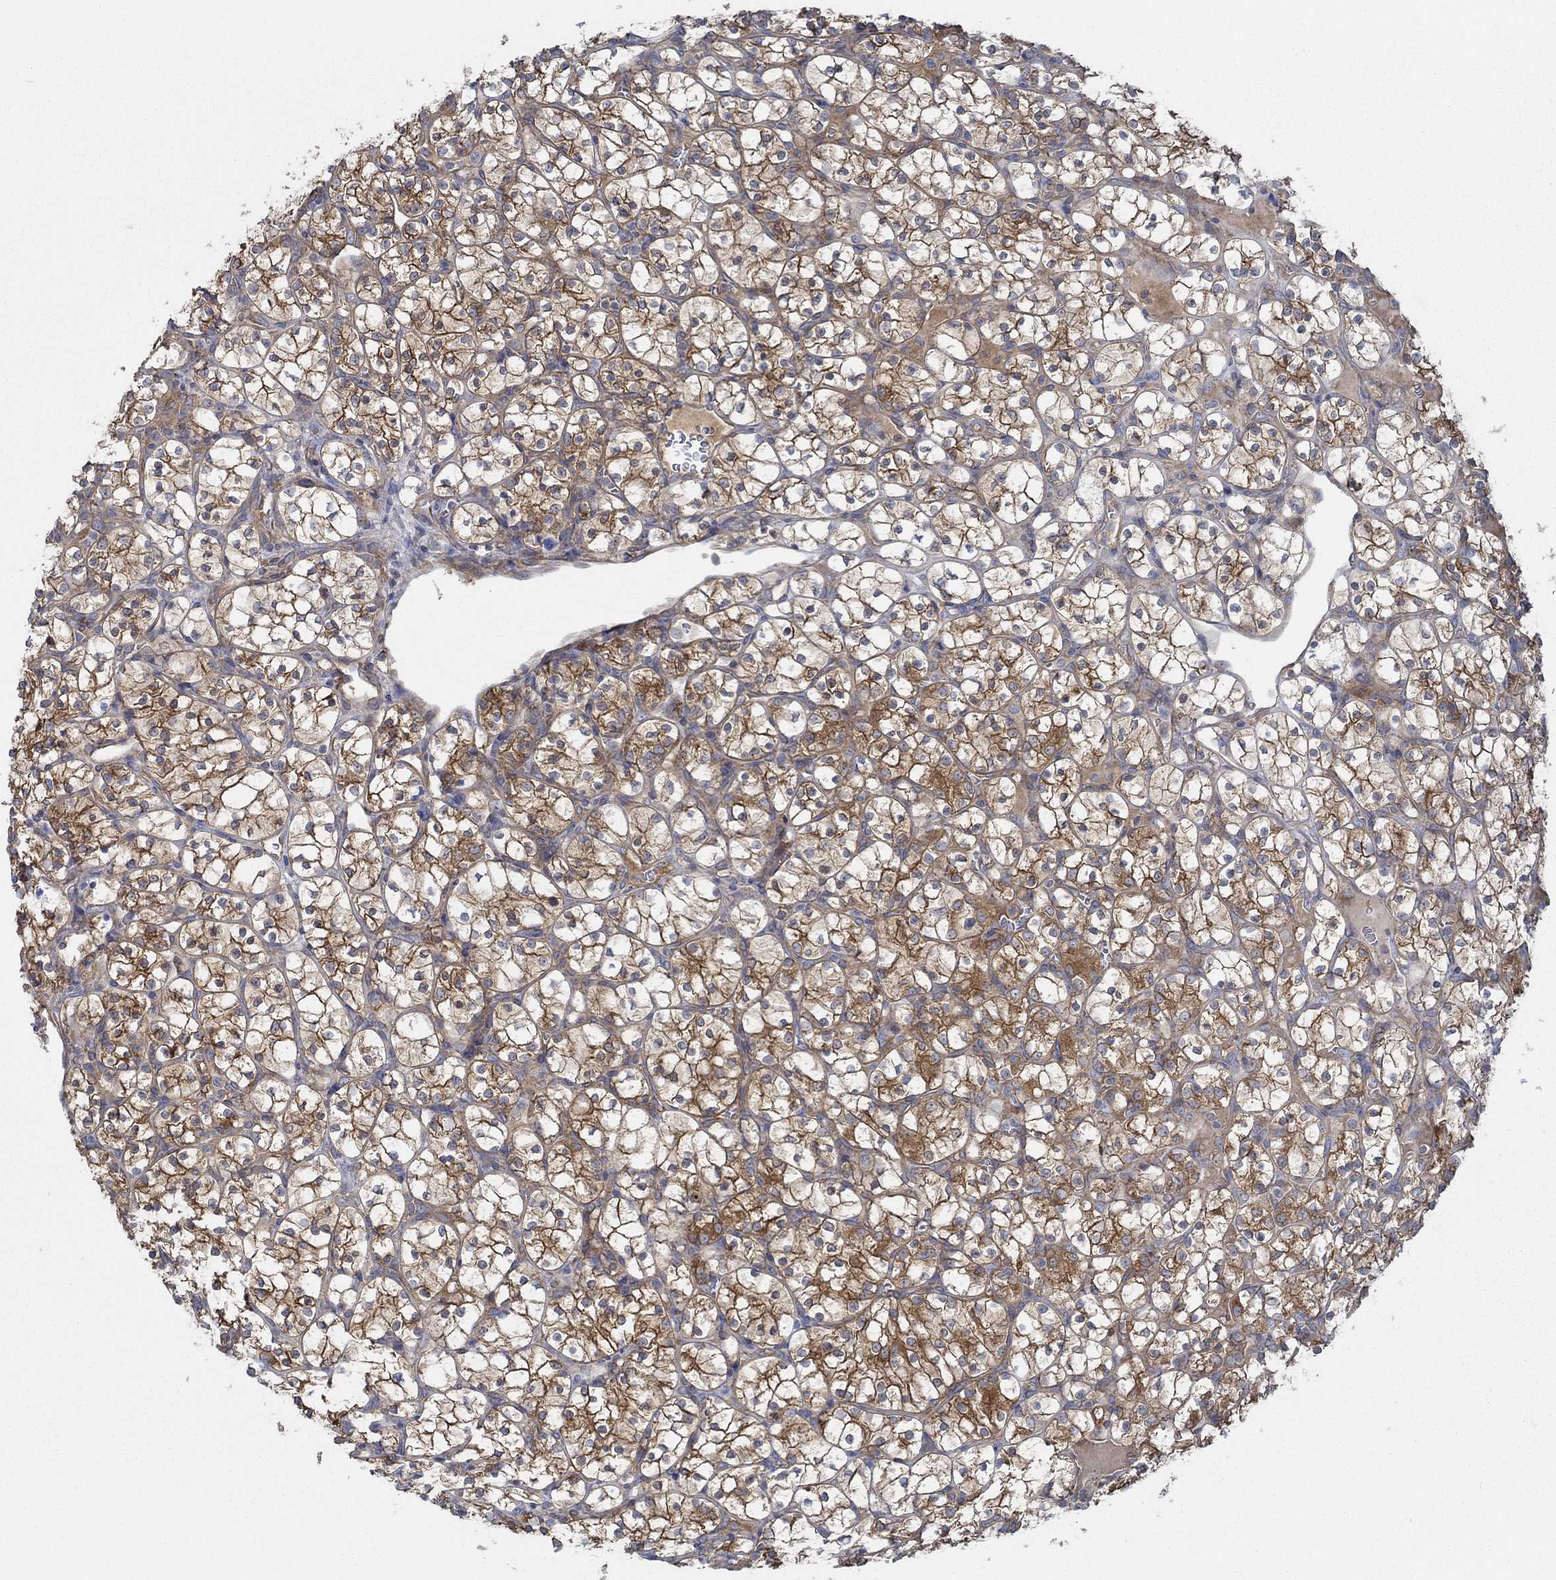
{"staining": {"intensity": "strong", "quantity": ">75%", "location": "cytoplasmic/membranous"}, "tissue": "renal cancer", "cell_type": "Tumor cells", "image_type": "cancer", "snomed": [{"axis": "morphology", "description": "Adenocarcinoma, NOS"}, {"axis": "topography", "description": "Kidney"}], "caption": "An immunohistochemistry photomicrograph of tumor tissue is shown. Protein staining in brown labels strong cytoplasmic/membranous positivity in renal cancer (adenocarcinoma) within tumor cells. The staining was performed using DAB to visualize the protein expression in brown, while the nuclei were stained in blue with hematoxylin (Magnification: 20x).", "gene": "SPAG9", "patient": {"sex": "female", "age": 89}}